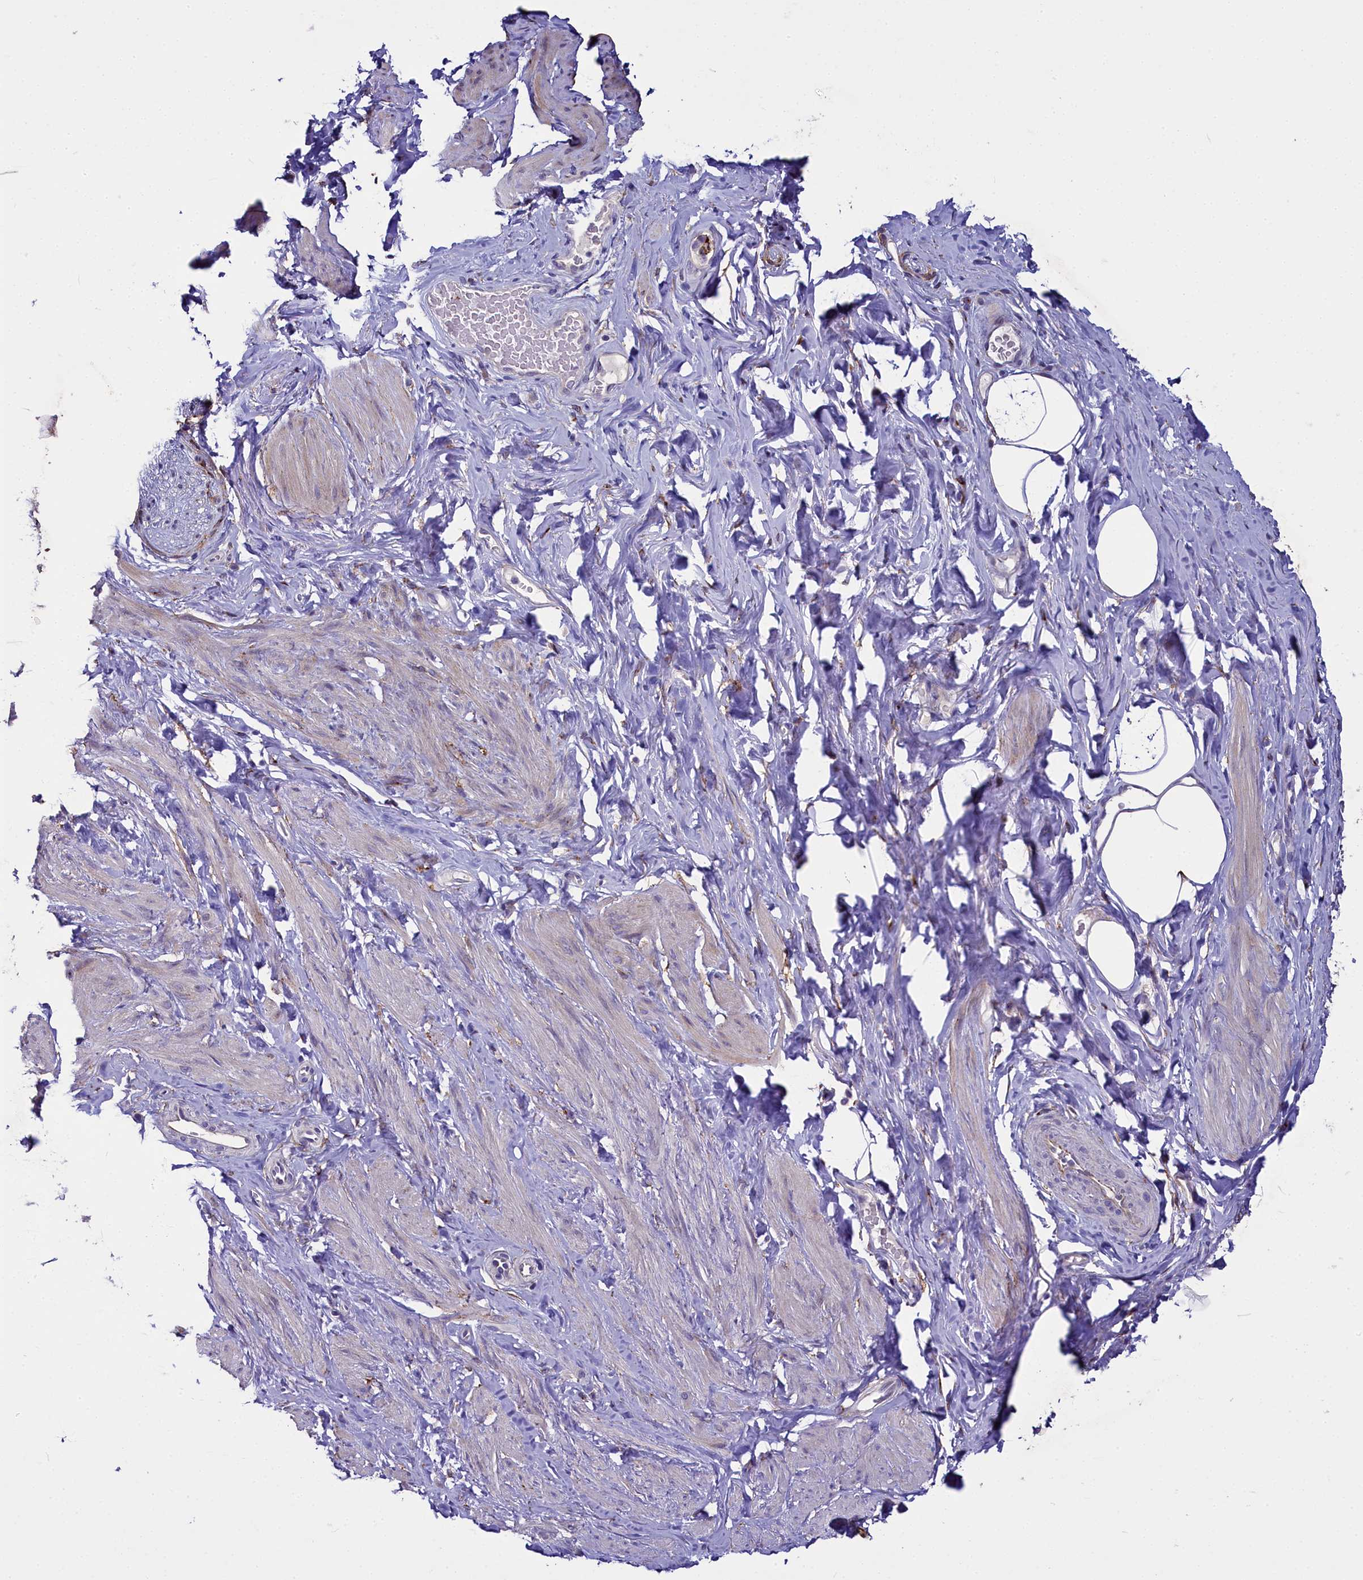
{"staining": {"intensity": "negative", "quantity": "none", "location": "none"}, "tissue": "smooth muscle", "cell_type": "Smooth muscle cells", "image_type": "normal", "snomed": [{"axis": "morphology", "description": "Normal tissue, NOS"}, {"axis": "topography", "description": "Smooth muscle"}, {"axis": "topography", "description": "Peripheral nerve tissue"}], "caption": "This is an IHC image of unremarkable human smooth muscle. There is no staining in smooth muscle cells.", "gene": "MRC2", "patient": {"sex": "male", "age": 69}}